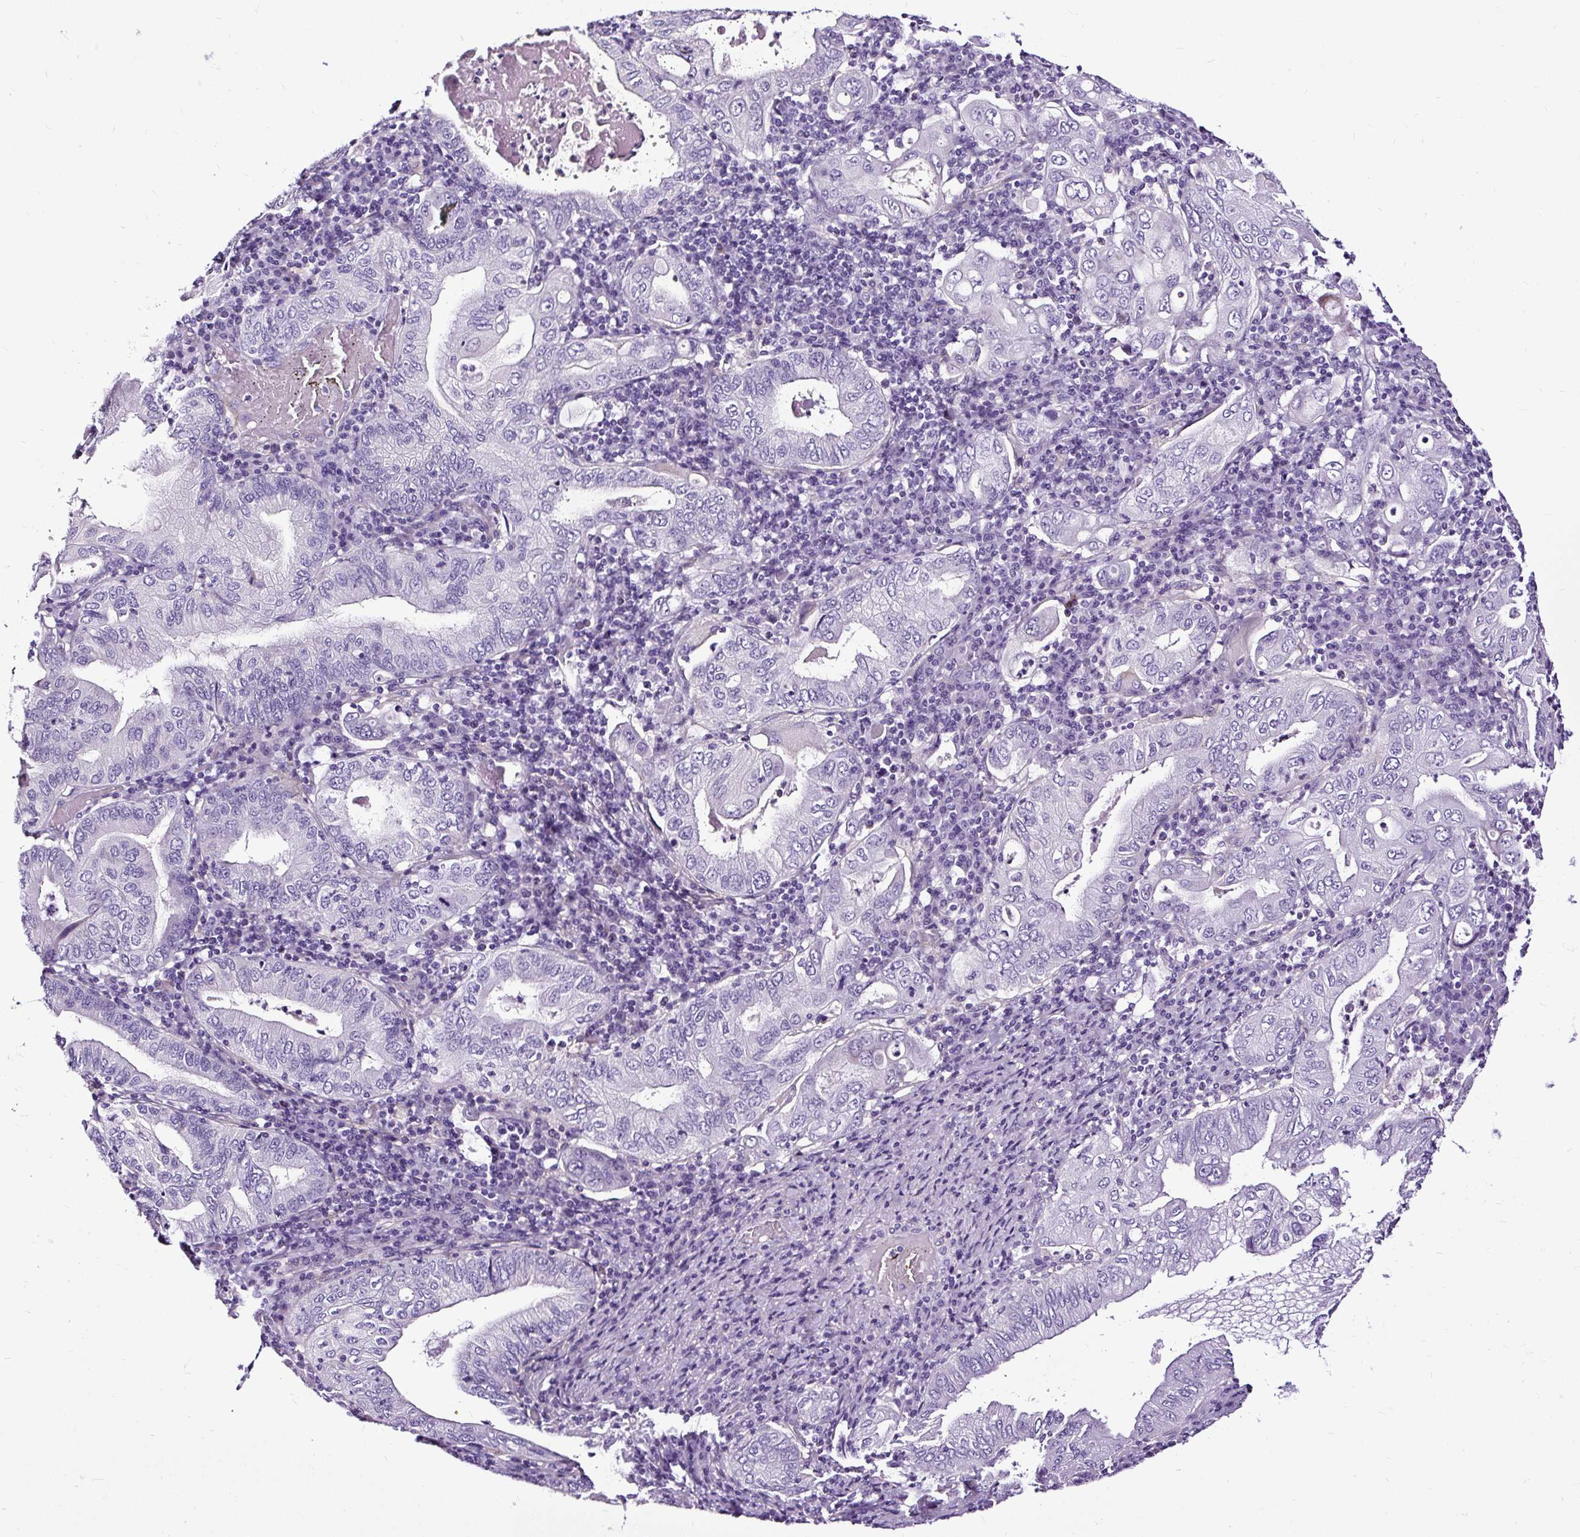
{"staining": {"intensity": "negative", "quantity": "none", "location": "none"}, "tissue": "stomach cancer", "cell_type": "Tumor cells", "image_type": "cancer", "snomed": [{"axis": "morphology", "description": "Normal tissue, NOS"}, {"axis": "morphology", "description": "Adenocarcinoma, NOS"}, {"axis": "topography", "description": "Esophagus"}, {"axis": "topography", "description": "Stomach, upper"}, {"axis": "topography", "description": "Peripheral nerve tissue"}], "caption": "A micrograph of stomach cancer stained for a protein demonstrates no brown staining in tumor cells. (DAB (3,3'-diaminobenzidine) immunohistochemistry (IHC) visualized using brightfield microscopy, high magnification).", "gene": "SLC7A8", "patient": {"sex": "male", "age": 62}}